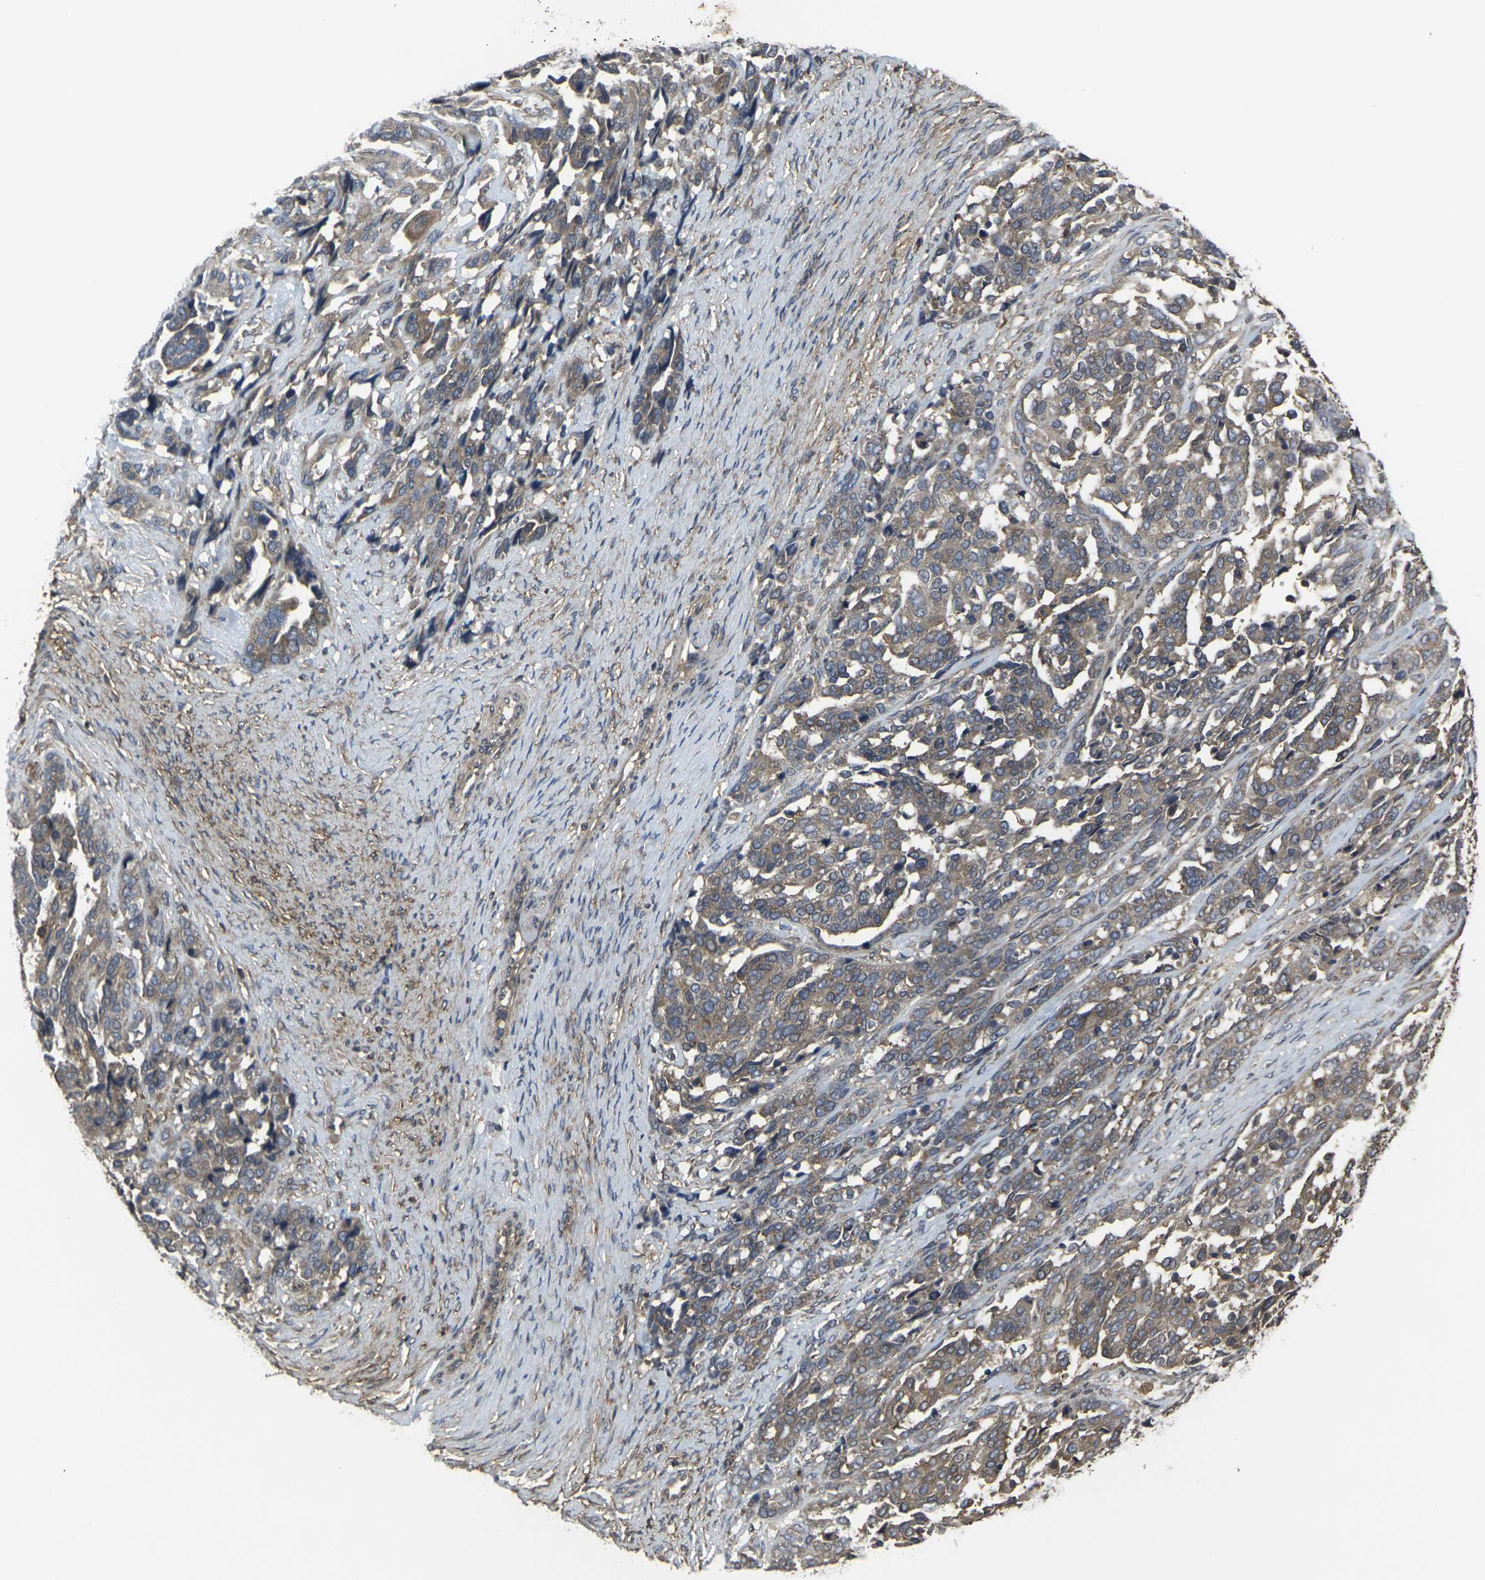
{"staining": {"intensity": "weak", "quantity": ">75%", "location": "cytoplasmic/membranous"}, "tissue": "ovarian cancer", "cell_type": "Tumor cells", "image_type": "cancer", "snomed": [{"axis": "morphology", "description": "Cystadenocarcinoma, serous, NOS"}, {"axis": "topography", "description": "Ovary"}], "caption": "High-magnification brightfield microscopy of serous cystadenocarcinoma (ovarian) stained with DAB (brown) and counterstained with hematoxylin (blue). tumor cells exhibit weak cytoplasmic/membranous positivity is identified in approximately>75% of cells.", "gene": "PRKACB", "patient": {"sex": "female", "age": 44}}